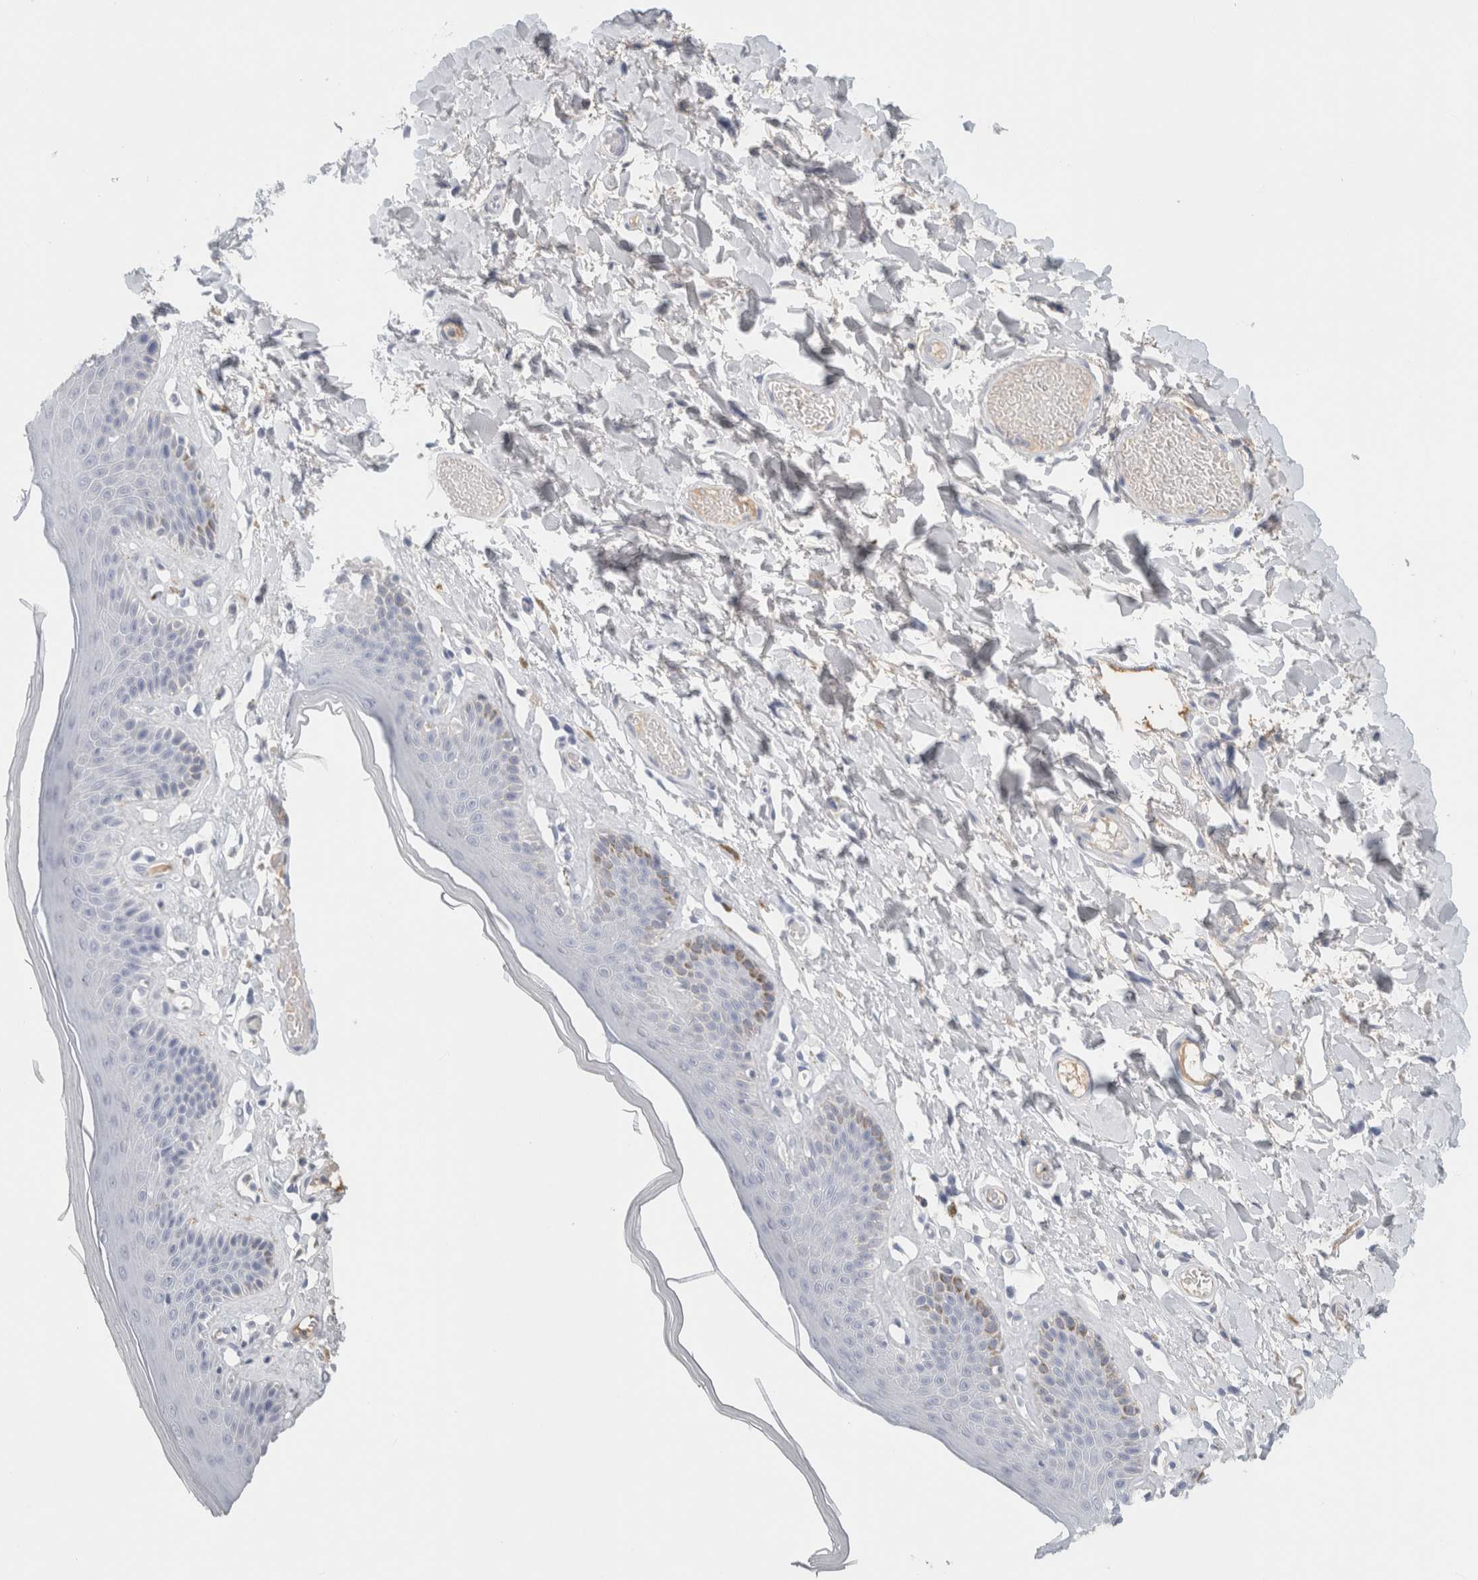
{"staining": {"intensity": "weak", "quantity": "<25%", "location": "cytoplasmic/membranous"}, "tissue": "skin", "cell_type": "Epidermal cells", "image_type": "normal", "snomed": [{"axis": "morphology", "description": "Normal tissue, NOS"}, {"axis": "topography", "description": "Vulva"}], "caption": "The immunohistochemistry image has no significant positivity in epidermal cells of skin.", "gene": "TSPAN8", "patient": {"sex": "female", "age": 73}}